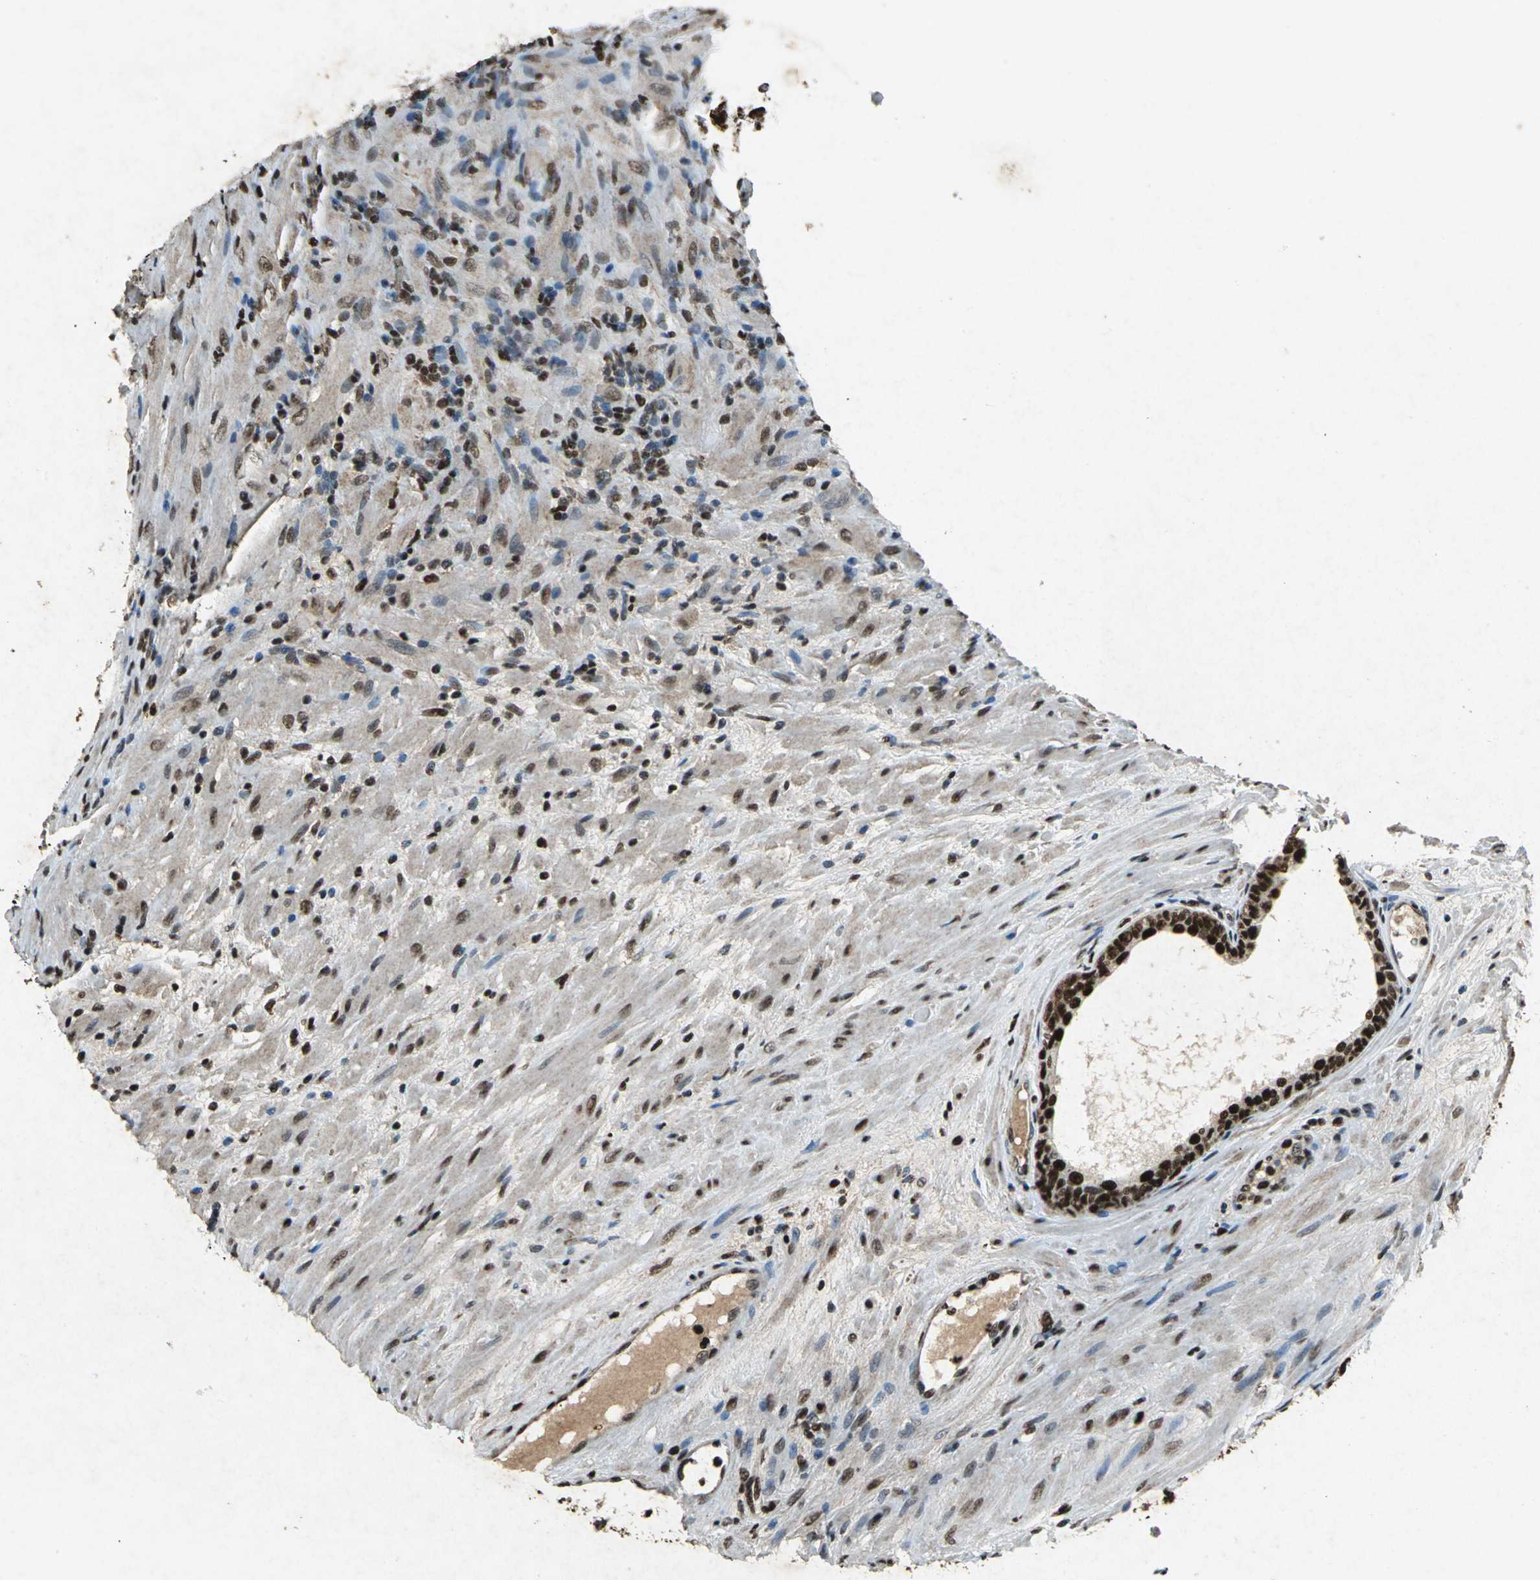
{"staining": {"intensity": "strong", "quantity": ">75%", "location": "cytoplasmic/membranous,nuclear"}, "tissue": "prostate", "cell_type": "Glandular cells", "image_type": "normal", "snomed": [{"axis": "morphology", "description": "Normal tissue, NOS"}, {"axis": "topography", "description": "Prostate"}], "caption": "High-power microscopy captured an immunohistochemistry histopathology image of benign prostate, revealing strong cytoplasmic/membranous,nuclear positivity in about >75% of glandular cells.", "gene": "ANP32A", "patient": {"sex": "male", "age": 76}}